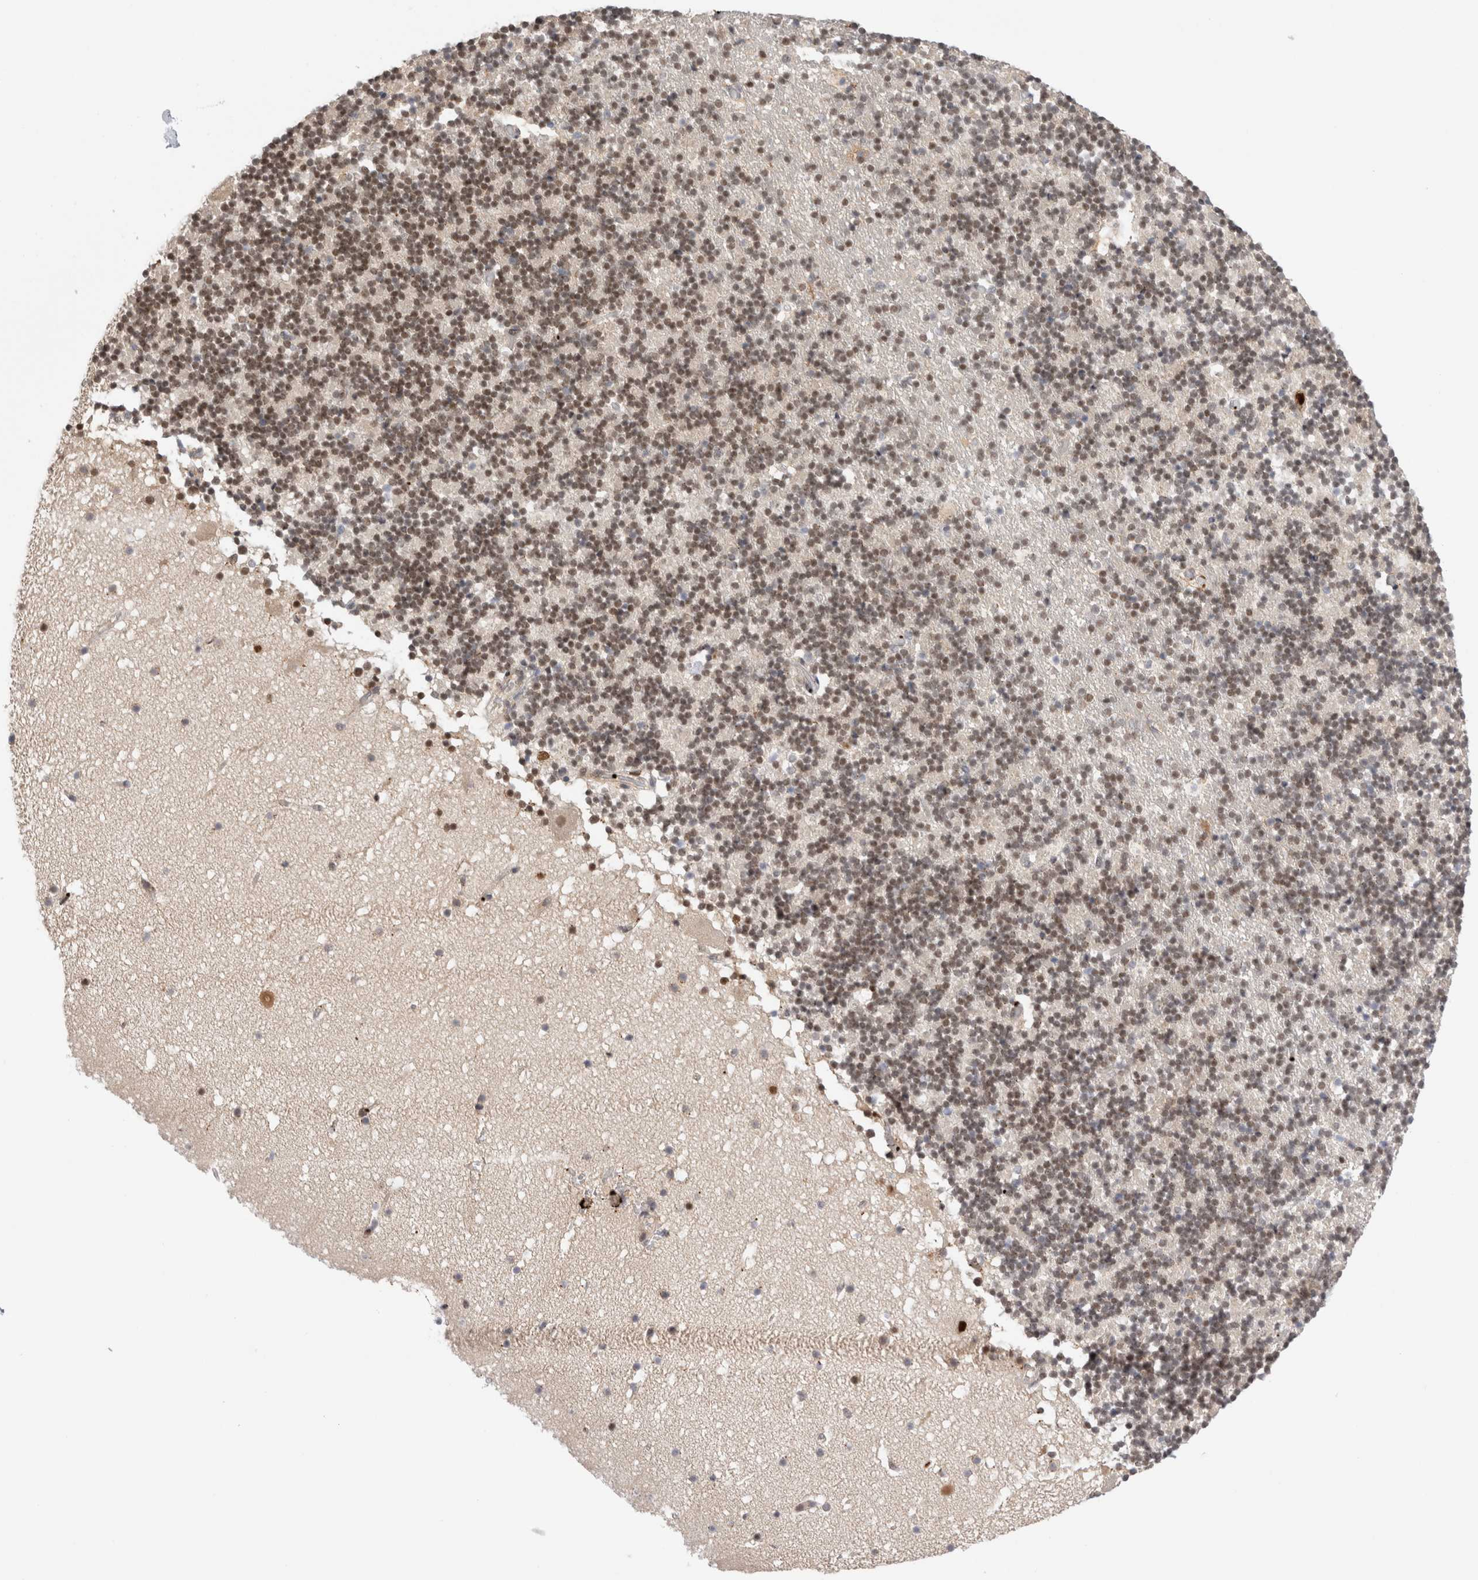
{"staining": {"intensity": "weak", "quantity": "25%-75%", "location": "nuclear"}, "tissue": "cerebellum", "cell_type": "Cells in granular layer", "image_type": "normal", "snomed": [{"axis": "morphology", "description": "Normal tissue, NOS"}, {"axis": "topography", "description": "Cerebellum"}], "caption": "Protein expression analysis of benign cerebellum reveals weak nuclear staining in about 25%-75% of cells in granular layer. The staining was performed using DAB (3,3'-diaminobenzidine) to visualize the protein expression in brown, while the nuclei were stained in blue with hematoxylin (Magnification: 20x).", "gene": "VPS28", "patient": {"sex": "male", "age": 57}}